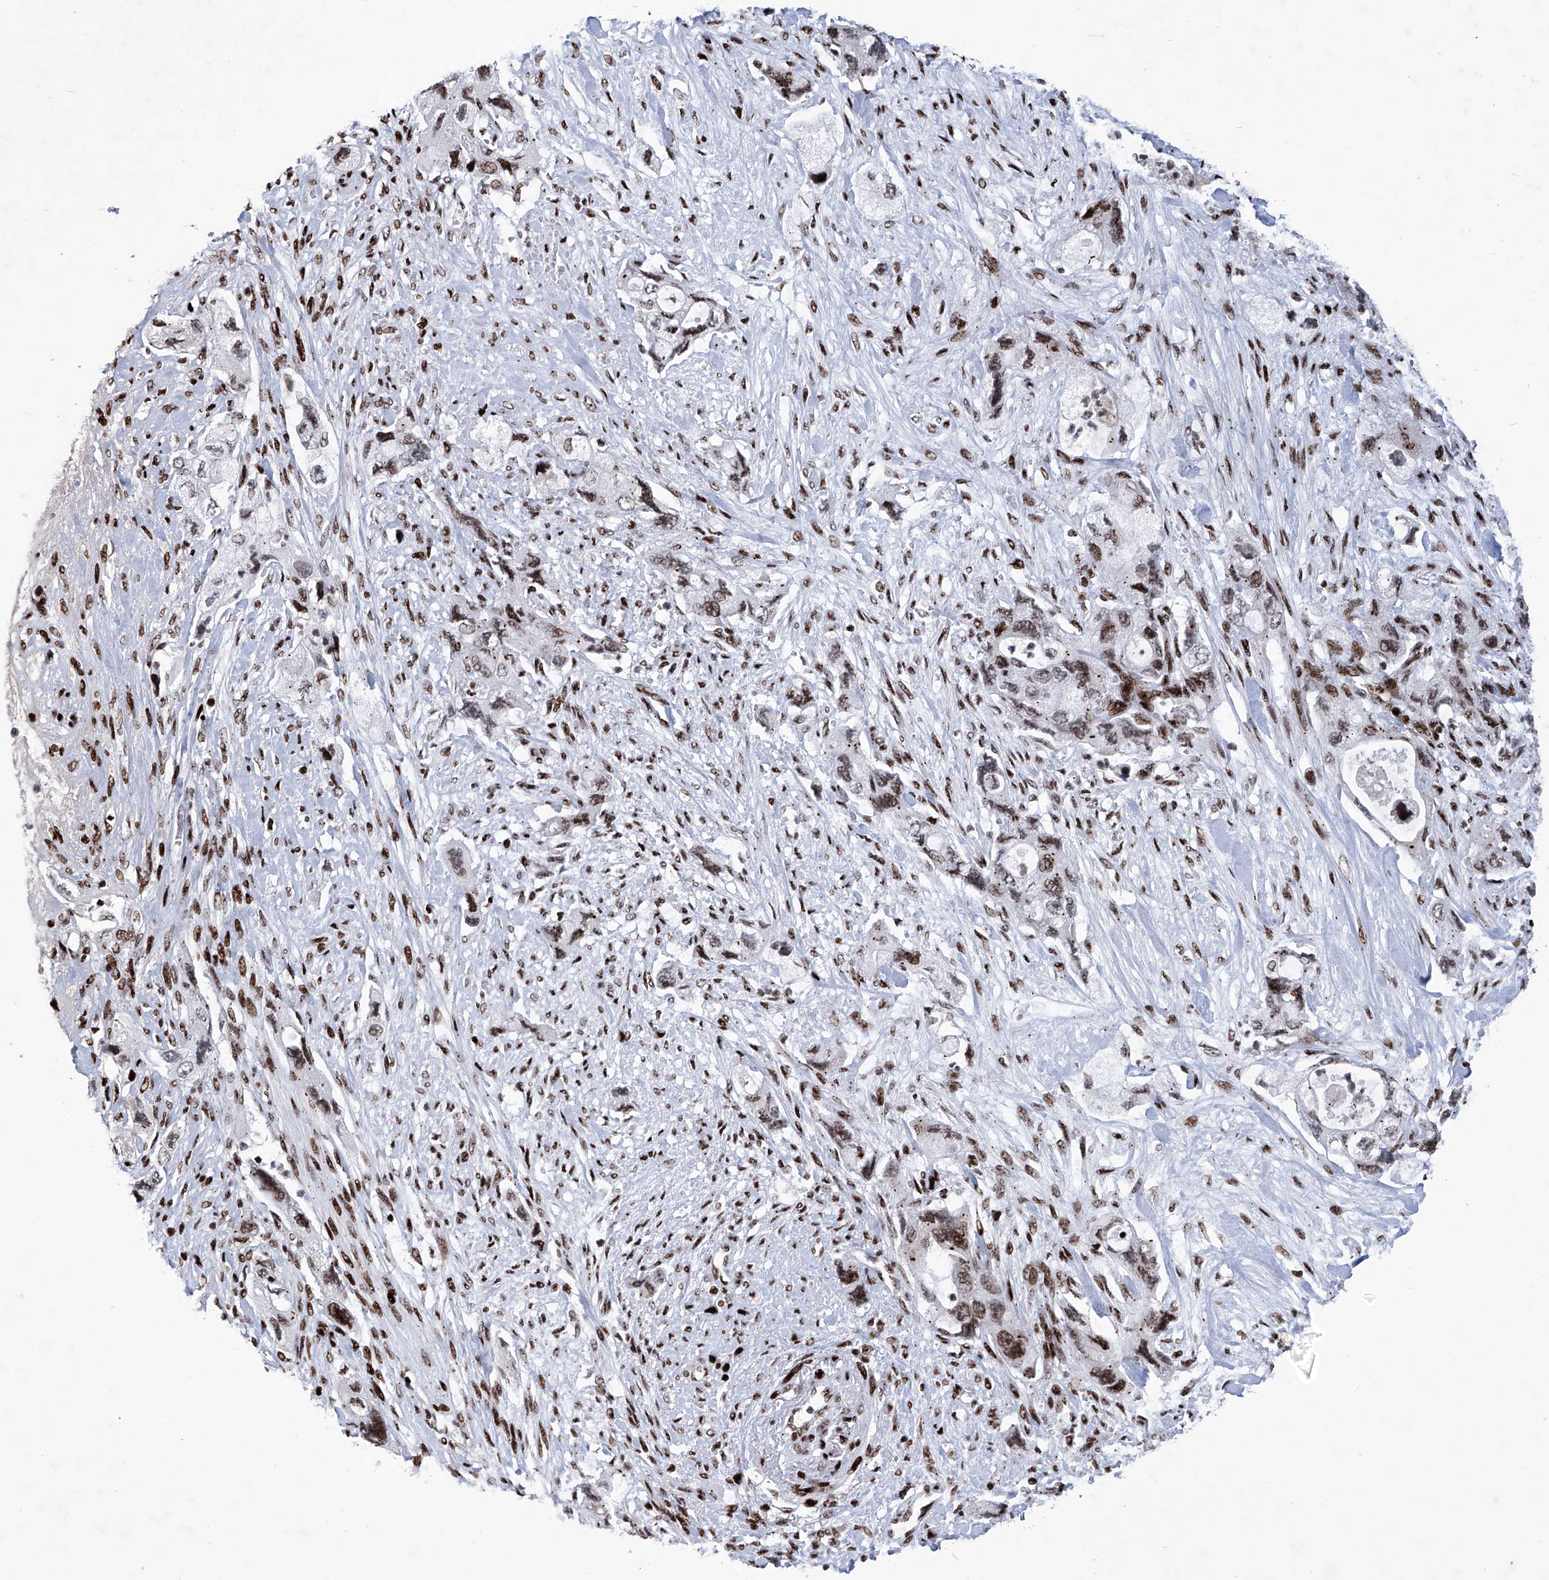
{"staining": {"intensity": "moderate", "quantity": ">75%", "location": "nuclear"}, "tissue": "pancreatic cancer", "cell_type": "Tumor cells", "image_type": "cancer", "snomed": [{"axis": "morphology", "description": "Adenocarcinoma, NOS"}, {"axis": "topography", "description": "Pancreas"}], "caption": "Adenocarcinoma (pancreatic) stained with IHC exhibits moderate nuclear expression in approximately >75% of tumor cells.", "gene": "HEY2", "patient": {"sex": "female", "age": 73}}